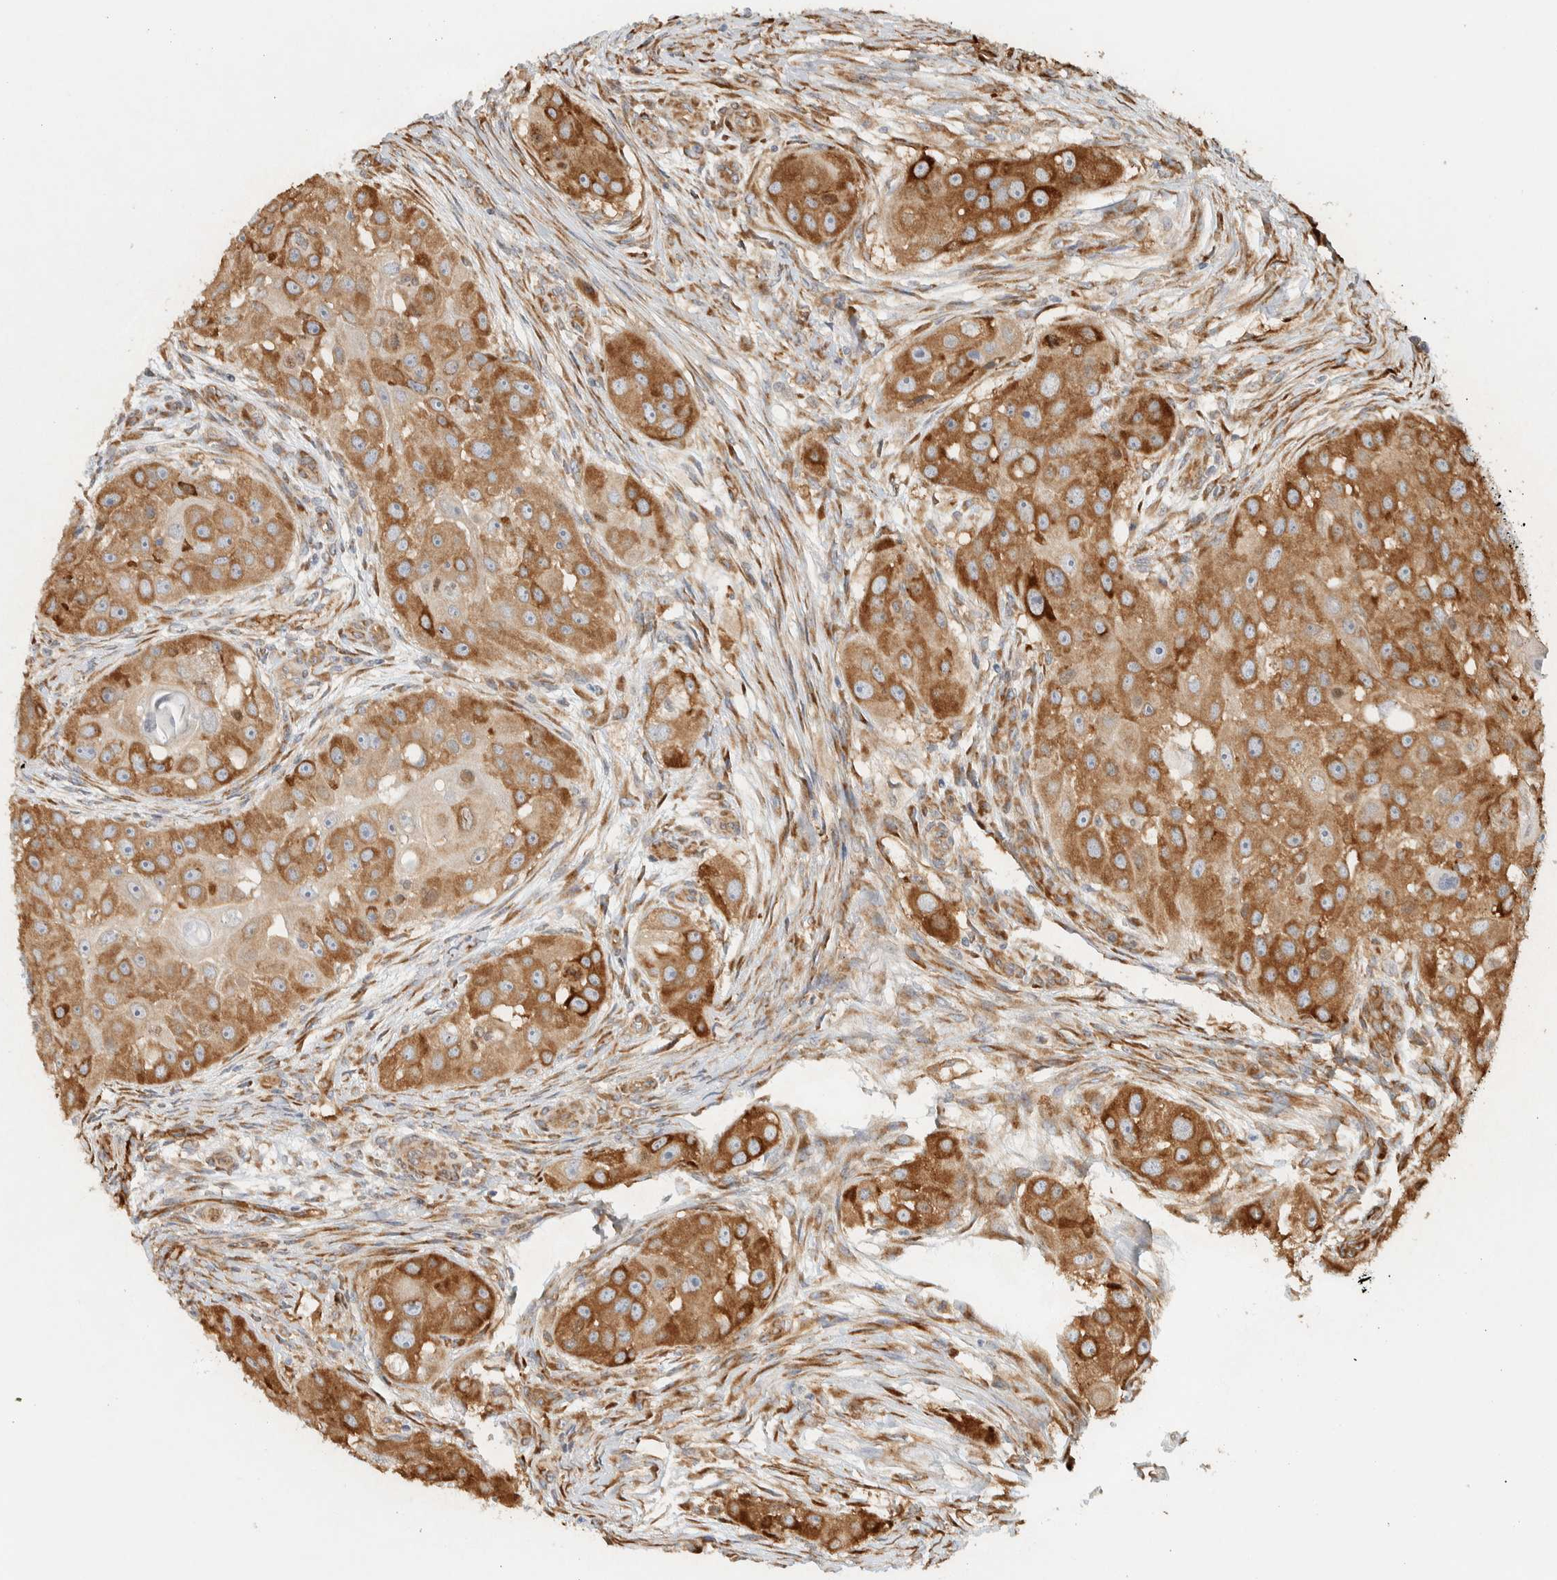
{"staining": {"intensity": "moderate", "quantity": ">75%", "location": "cytoplasmic/membranous"}, "tissue": "head and neck cancer", "cell_type": "Tumor cells", "image_type": "cancer", "snomed": [{"axis": "morphology", "description": "Normal tissue, NOS"}, {"axis": "morphology", "description": "Squamous cell carcinoma, NOS"}, {"axis": "topography", "description": "Skeletal muscle"}, {"axis": "topography", "description": "Head-Neck"}], "caption": "Human head and neck cancer stained with a protein marker displays moderate staining in tumor cells.", "gene": "LLGL2", "patient": {"sex": "male", "age": 51}}